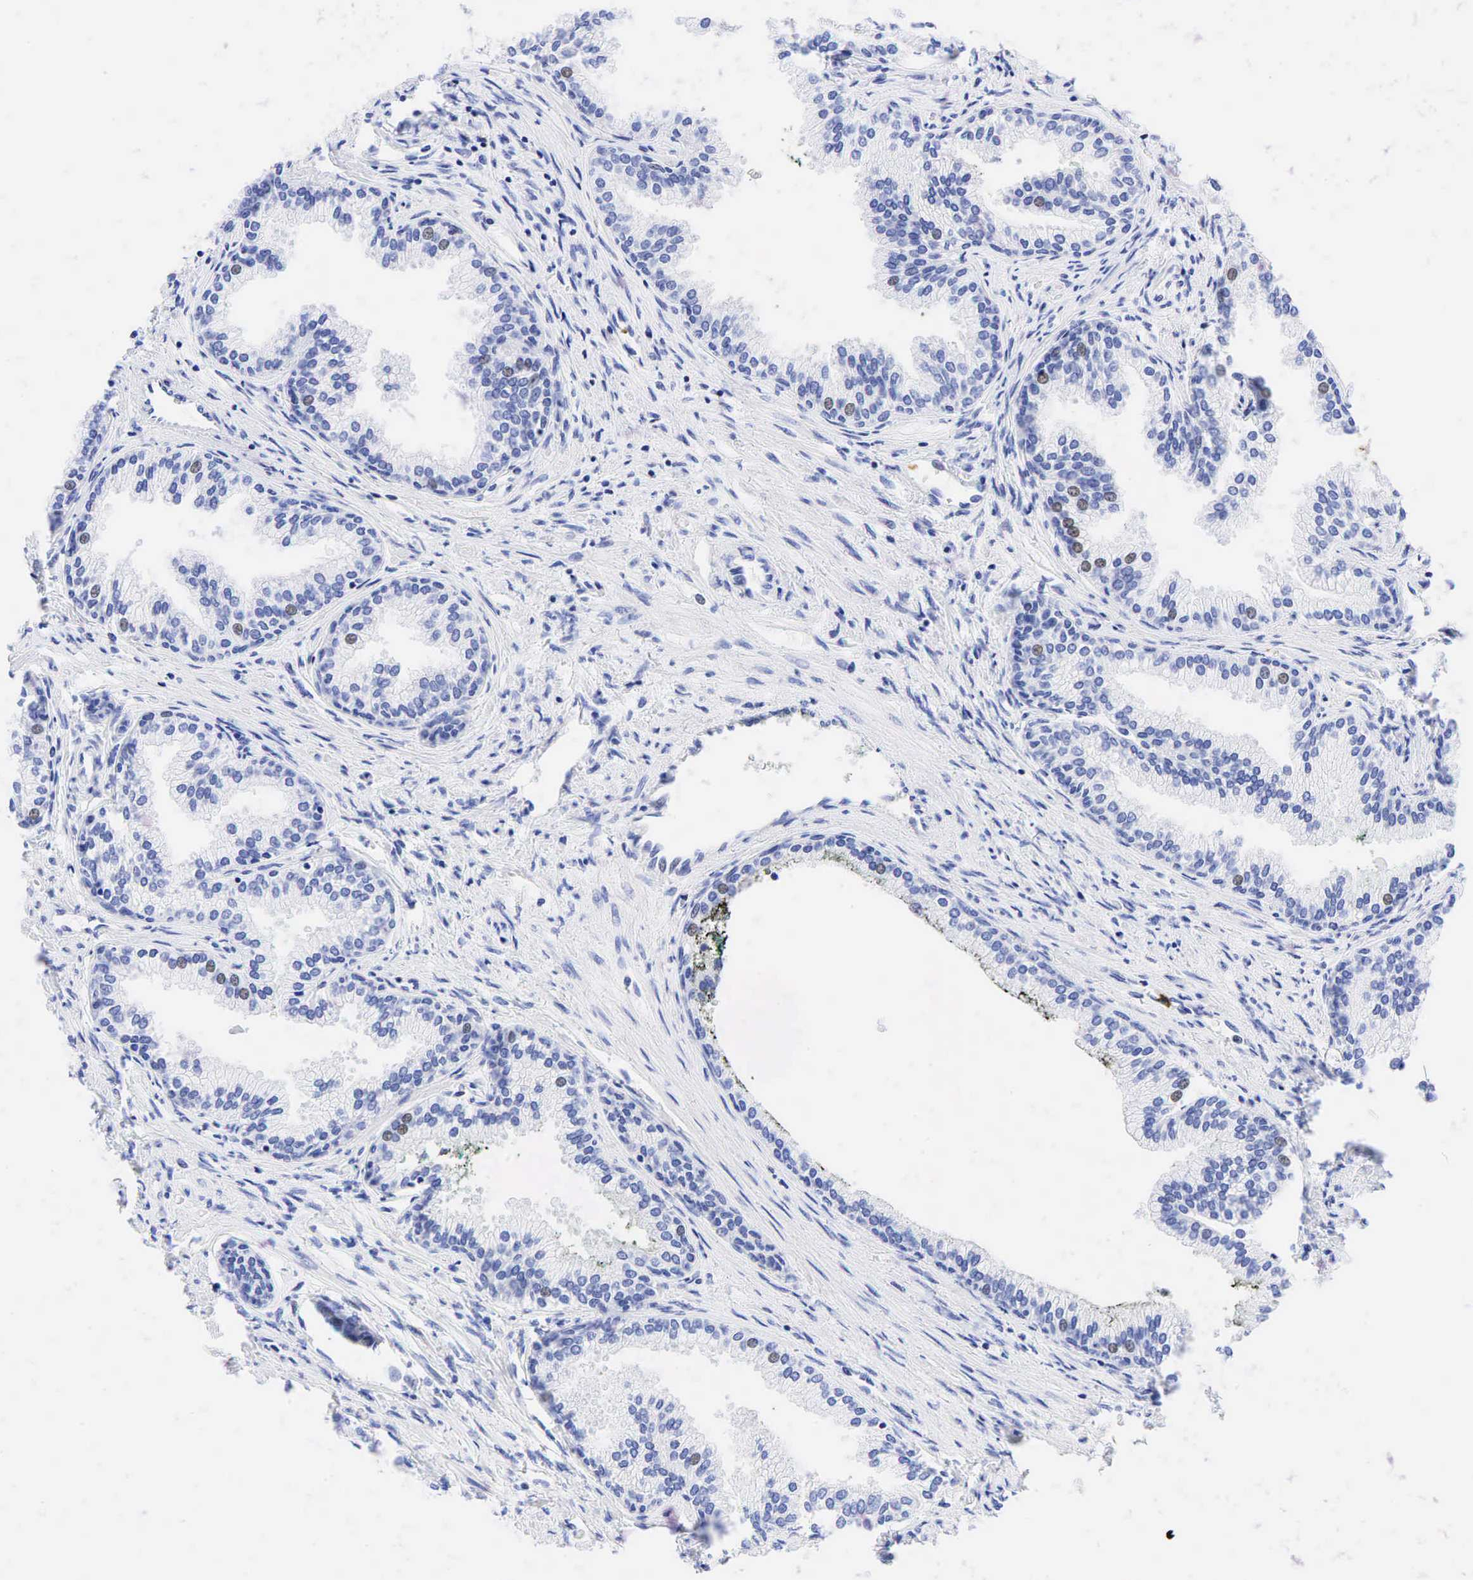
{"staining": {"intensity": "negative", "quantity": "none", "location": "none"}, "tissue": "prostate", "cell_type": "Glandular cells", "image_type": "normal", "snomed": [{"axis": "morphology", "description": "Normal tissue, NOS"}, {"axis": "topography", "description": "Prostate"}], "caption": "IHC image of benign prostate: prostate stained with DAB reveals no significant protein expression in glandular cells. (DAB (3,3'-diaminobenzidine) immunohistochemistry, high magnification).", "gene": "FUT4", "patient": {"sex": "male", "age": 68}}